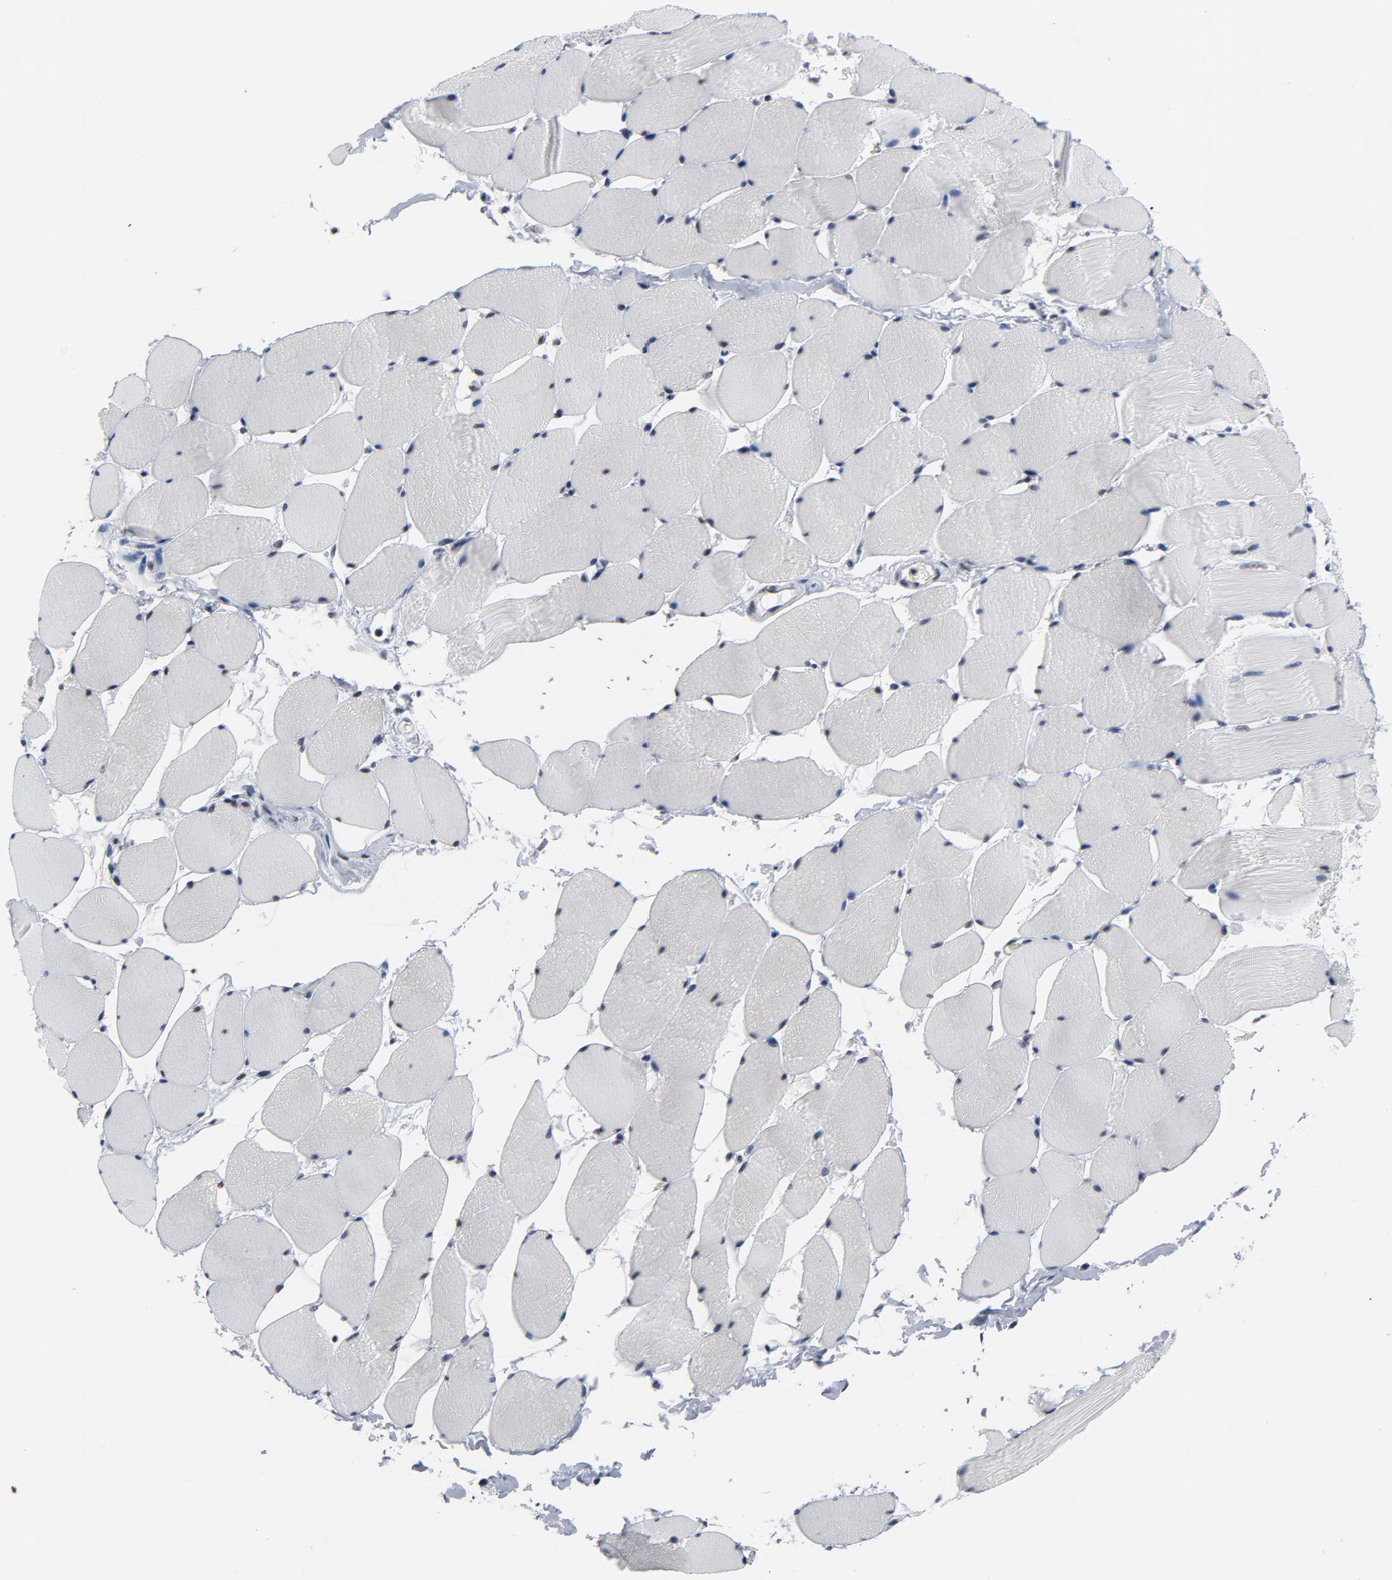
{"staining": {"intensity": "moderate", "quantity": "25%-75%", "location": "nuclear"}, "tissue": "skeletal muscle", "cell_type": "Myocytes", "image_type": "normal", "snomed": [{"axis": "morphology", "description": "Normal tissue, NOS"}, {"axis": "topography", "description": "Skeletal muscle"}], "caption": "Myocytes reveal medium levels of moderate nuclear positivity in approximately 25%-75% of cells in normal human skeletal muscle. (DAB = brown stain, brightfield microscopy at high magnification).", "gene": "CSTF2", "patient": {"sex": "male", "age": 62}}